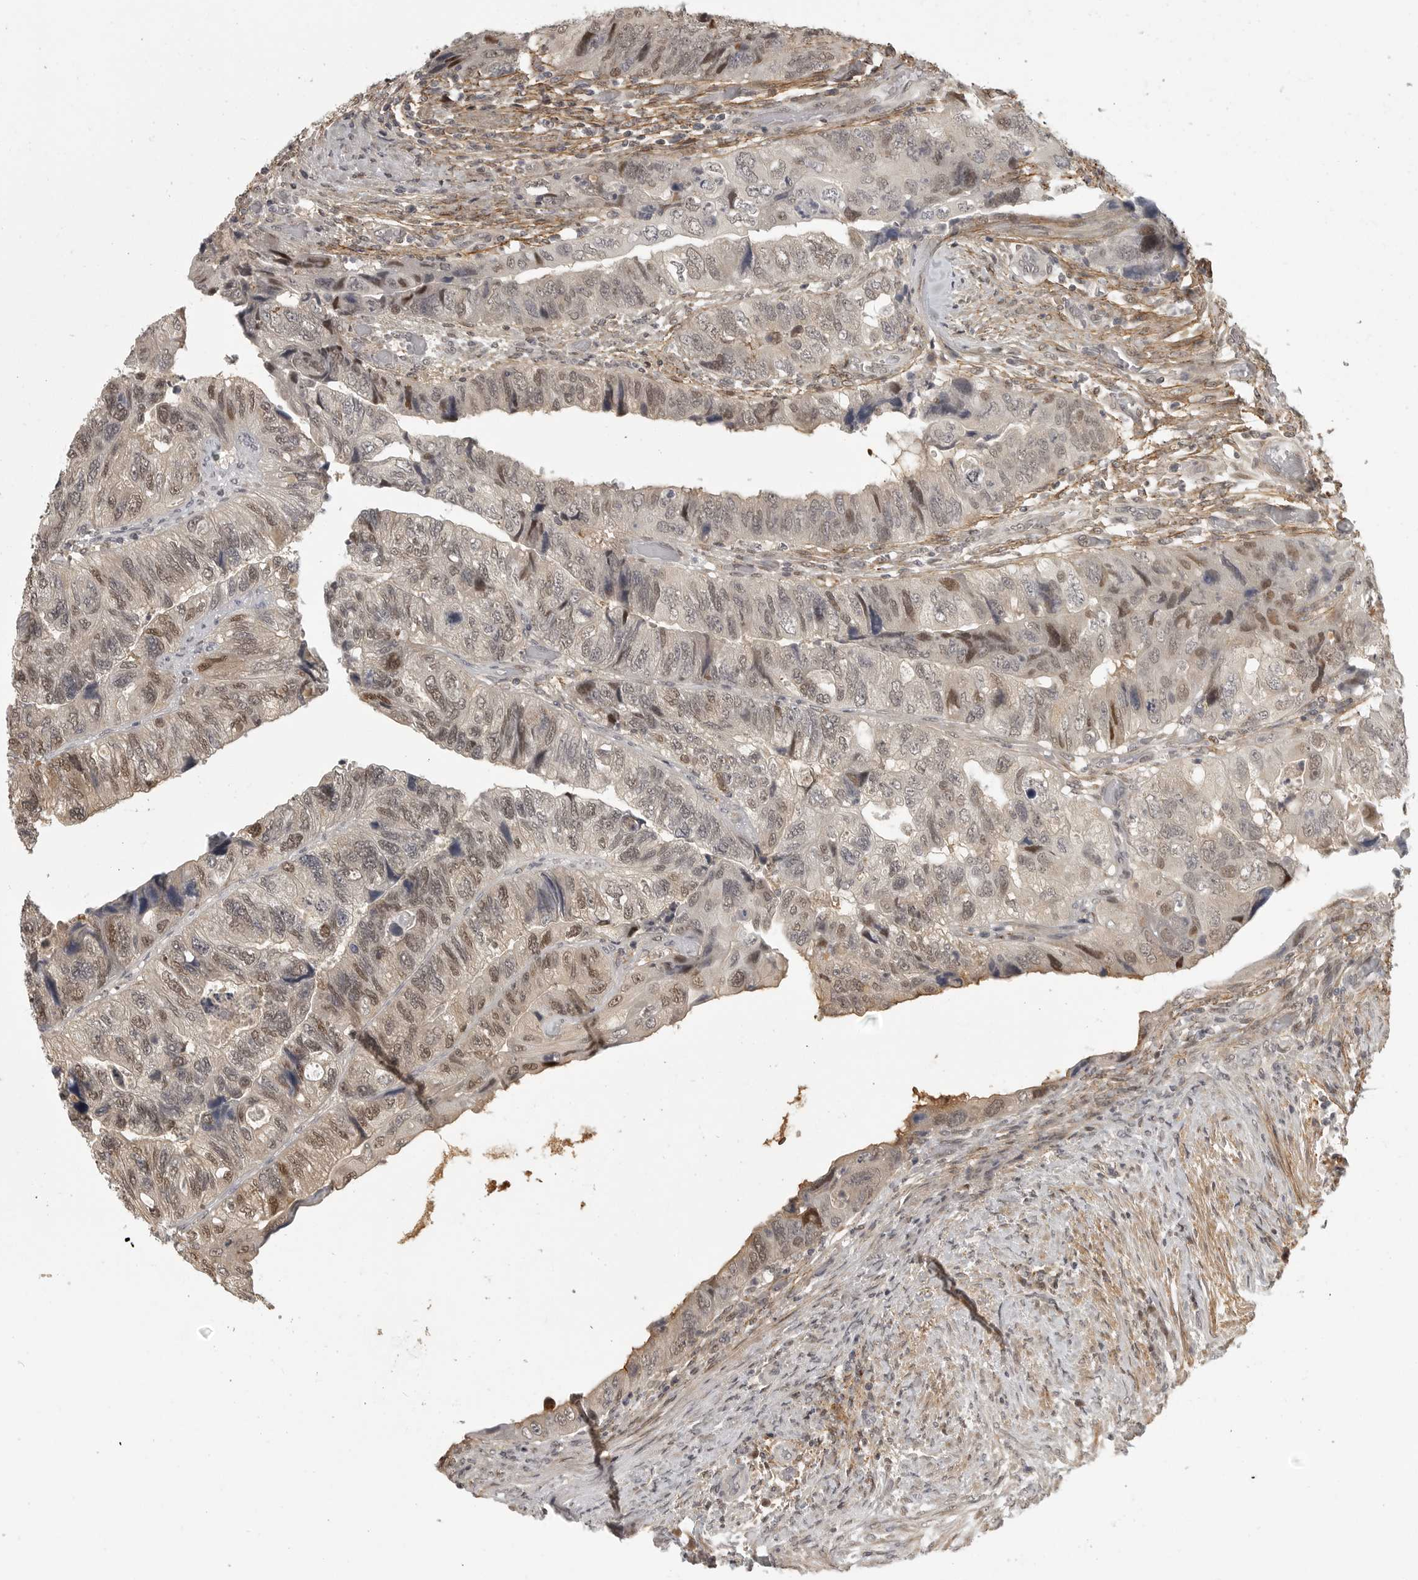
{"staining": {"intensity": "moderate", "quantity": "25%-75%", "location": "nuclear"}, "tissue": "colorectal cancer", "cell_type": "Tumor cells", "image_type": "cancer", "snomed": [{"axis": "morphology", "description": "Adenocarcinoma, NOS"}, {"axis": "topography", "description": "Rectum"}], "caption": "Immunohistochemistry (IHC) staining of colorectal adenocarcinoma, which shows medium levels of moderate nuclear positivity in approximately 25%-75% of tumor cells indicating moderate nuclear protein staining. The staining was performed using DAB (3,3'-diaminobenzidine) (brown) for protein detection and nuclei were counterstained in hematoxylin (blue).", "gene": "UROD", "patient": {"sex": "male", "age": 63}}